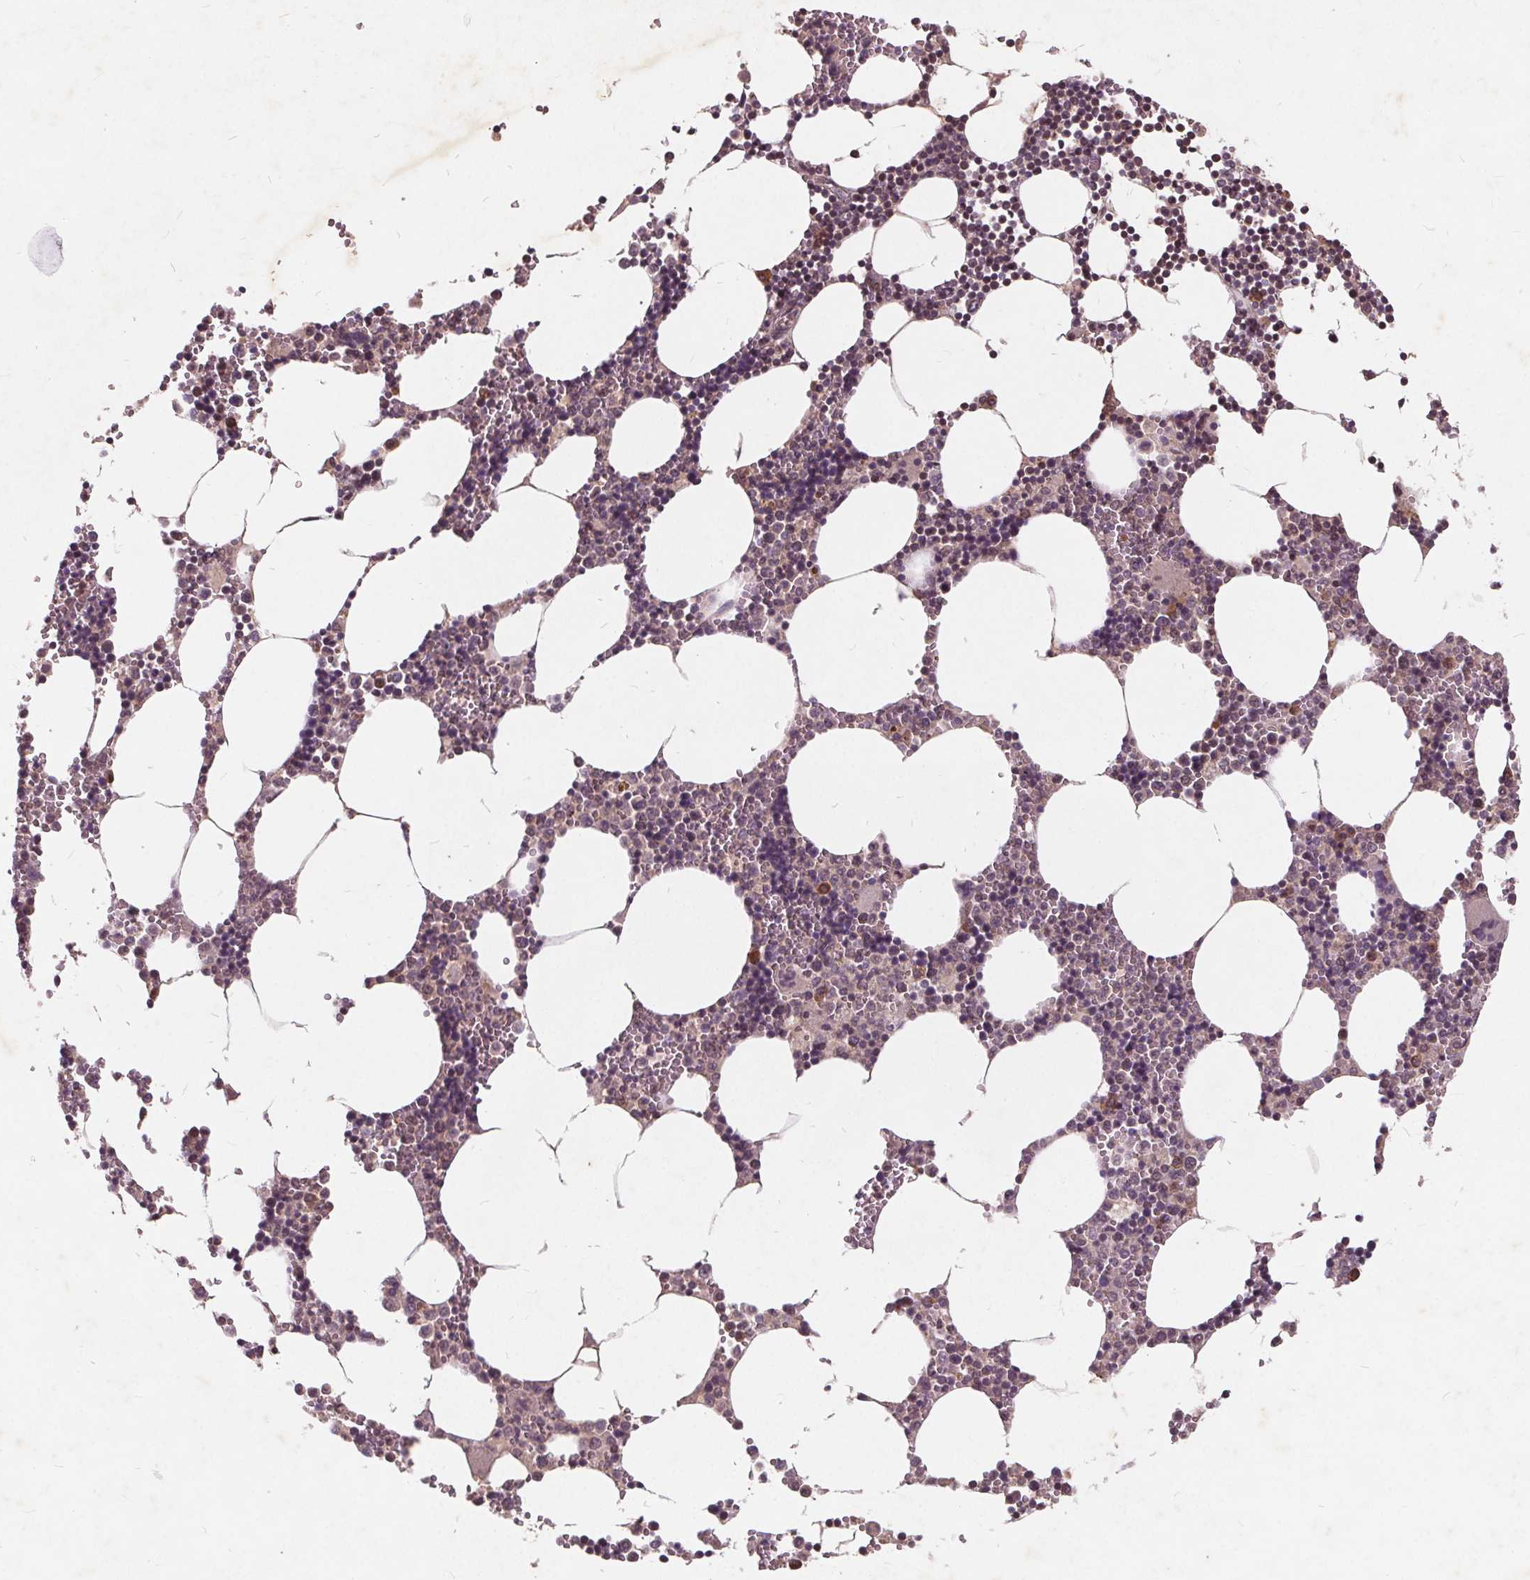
{"staining": {"intensity": "weak", "quantity": "<25%", "location": "cytoplasmic/membranous"}, "tissue": "bone marrow", "cell_type": "Hematopoietic cells", "image_type": "normal", "snomed": [{"axis": "morphology", "description": "Normal tissue, NOS"}, {"axis": "topography", "description": "Bone marrow"}], "caption": "Immunohistochemical staining of normal bone marrow displays no significant expression in hematopoietic cells. (DAB immunohistochemistry, high magnification).", "gene": "CSNK1G2", "patient": {"sex": "male", "age": 54}}